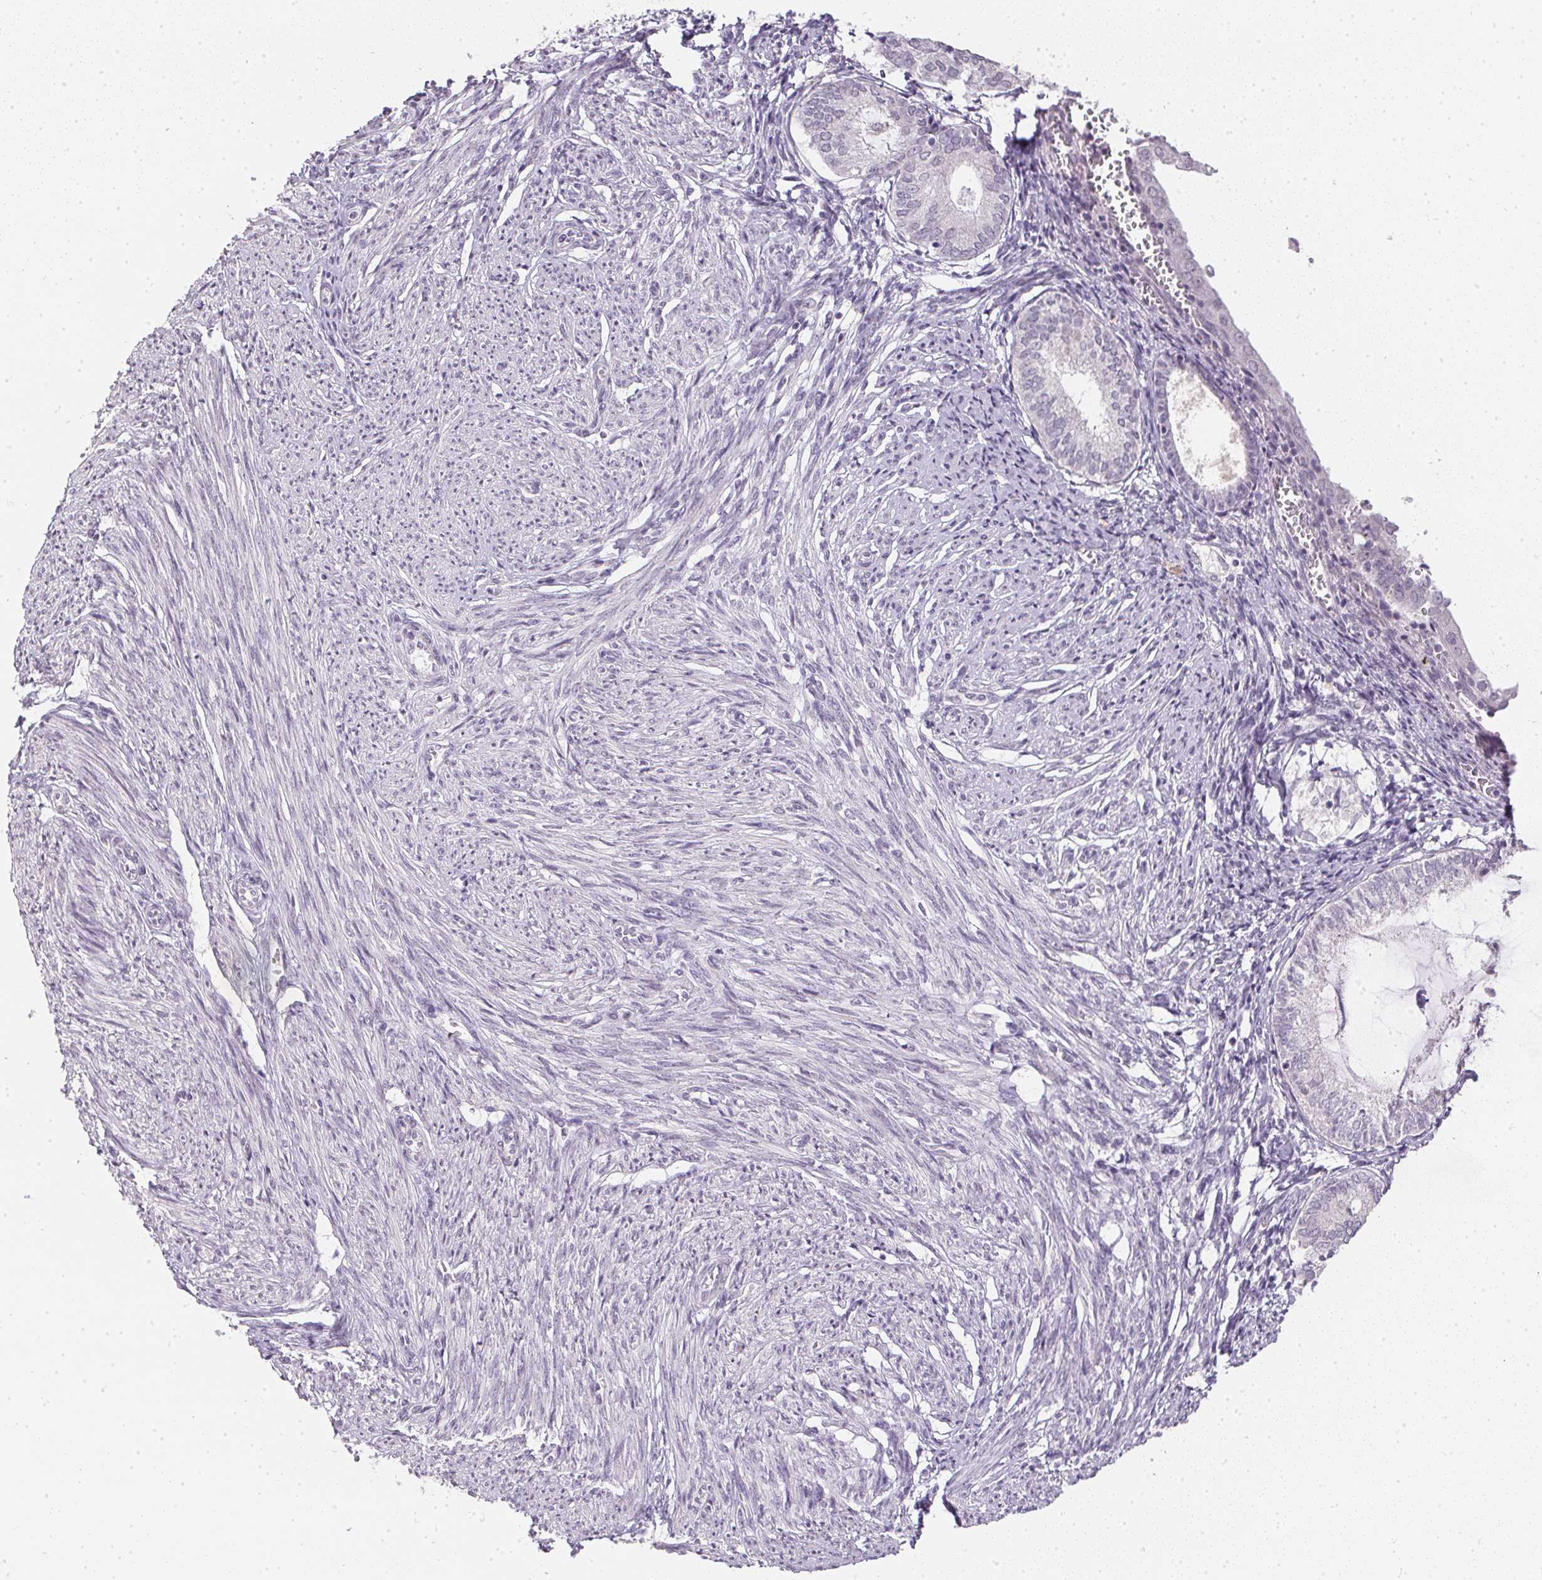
{"staining": {"intensity": "negative", "quantity": "none", "location": "none"}, "tissue": "endometrium", "cell_type": "Cells in endometrial stroma", "image_type": "normal", "snomed": [{"axis": "morphology", "description": "Normal tissue, NOS"}, {"axis": "topography", "description": "Endometrium"}], "caption": "IHC photomicrograph of unremarkable endometrium: human endometrium stained with DAB demonstrates no significant protein staining in cells in endometrial stroma.", "gene": "PPY", "patient": {"sex": "female", "age": 50}}